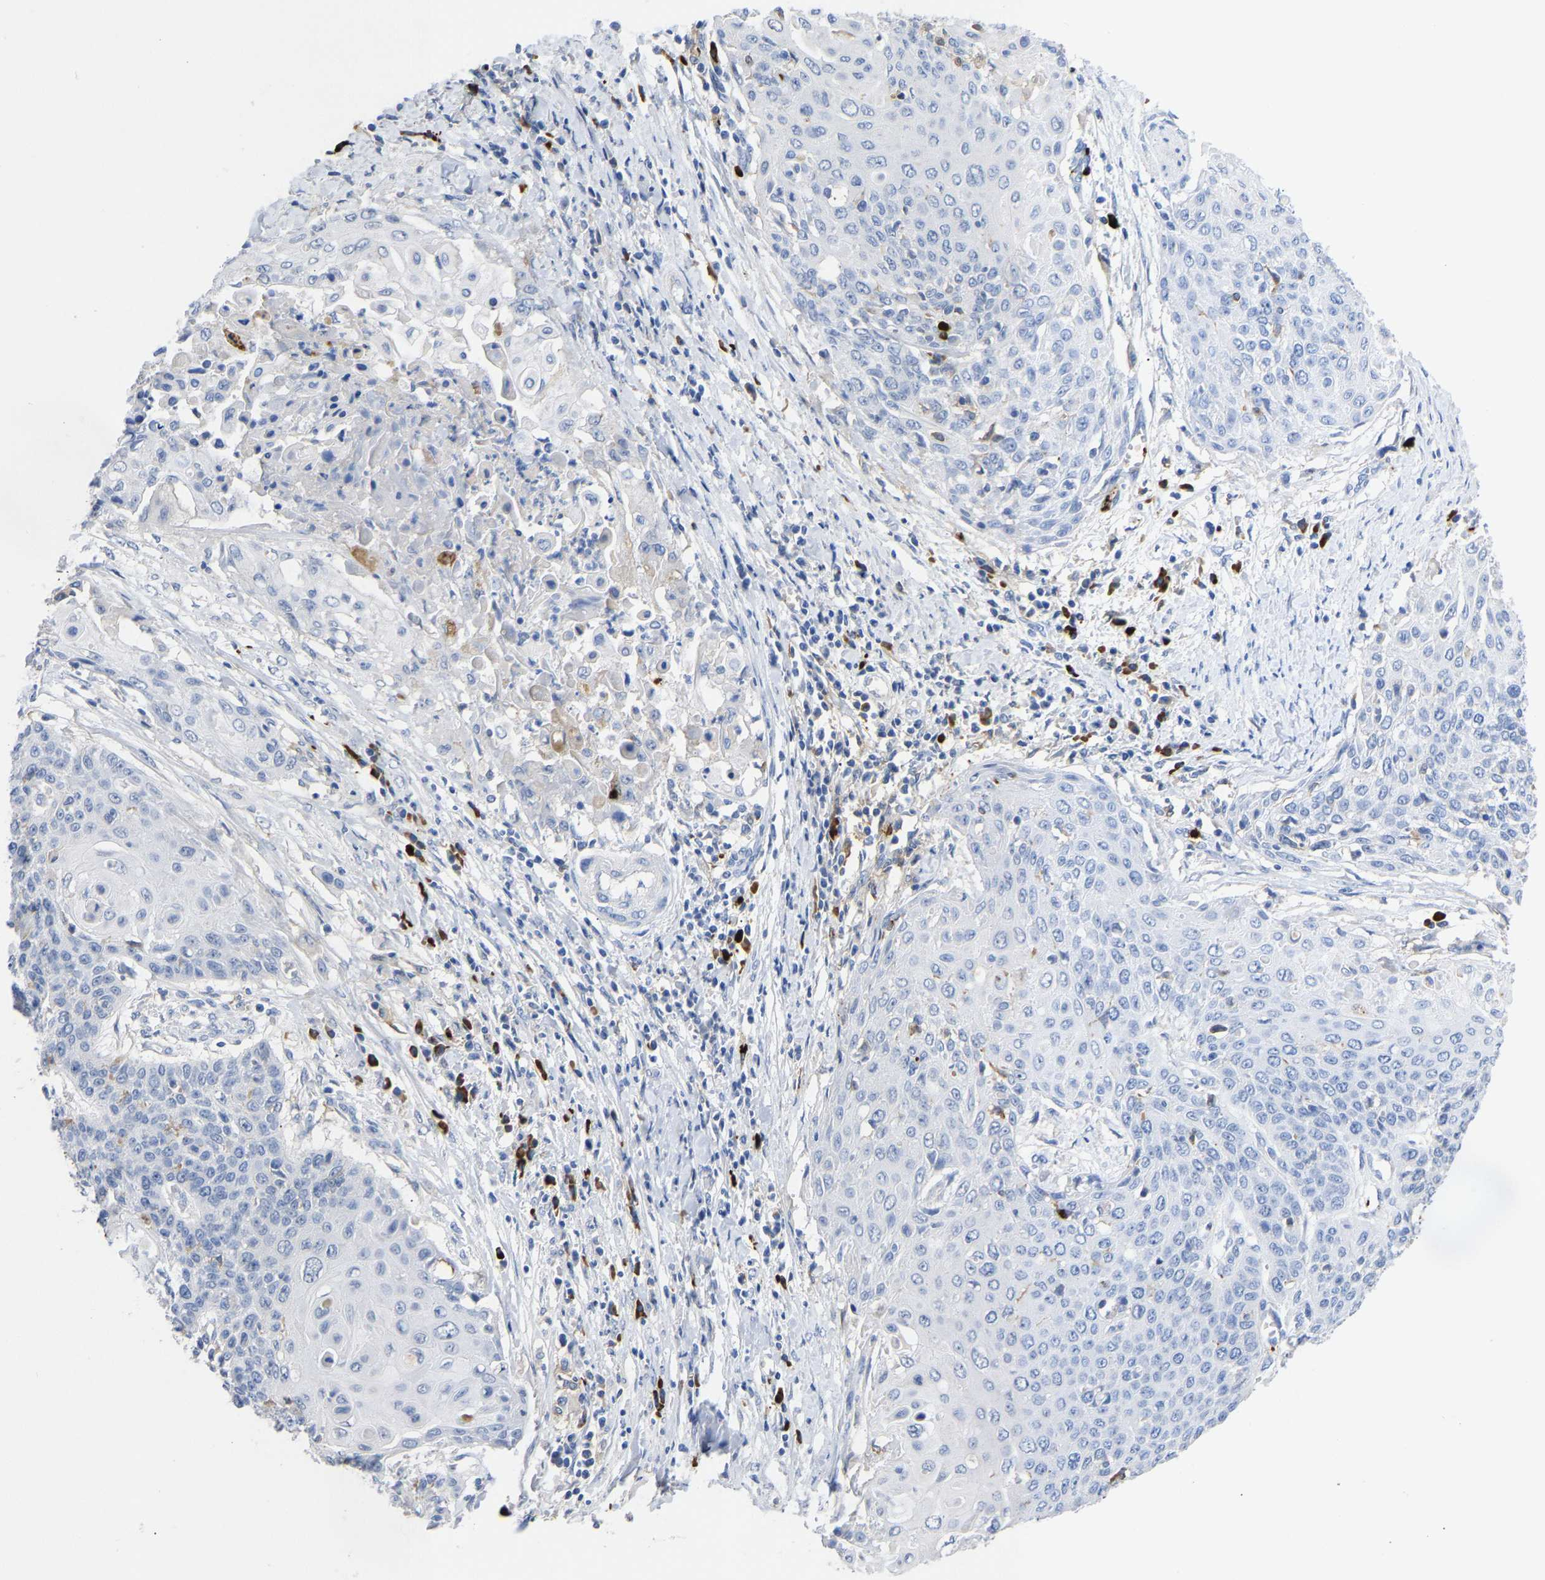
{"staining": {"intensity": "negative", "quantity": "none", "location": "none"}, "tissue": "cervical cancer", "cell_type": "Tumor cells", "image_type": "cancer", "snomed": [{"axis": "morphology", "description": "Squamous cell carcinoma, NOS"}, {"axis": "topography", "description": "Cervix"}], "caption": "Immunohistochemistry histopathology image of neoplastic tissue: human cervical cancer stained with DAB shows no significant protein staining in tumor cells.", "gene": "FGF18", "patient": {"sex": "female", "age": 39}}